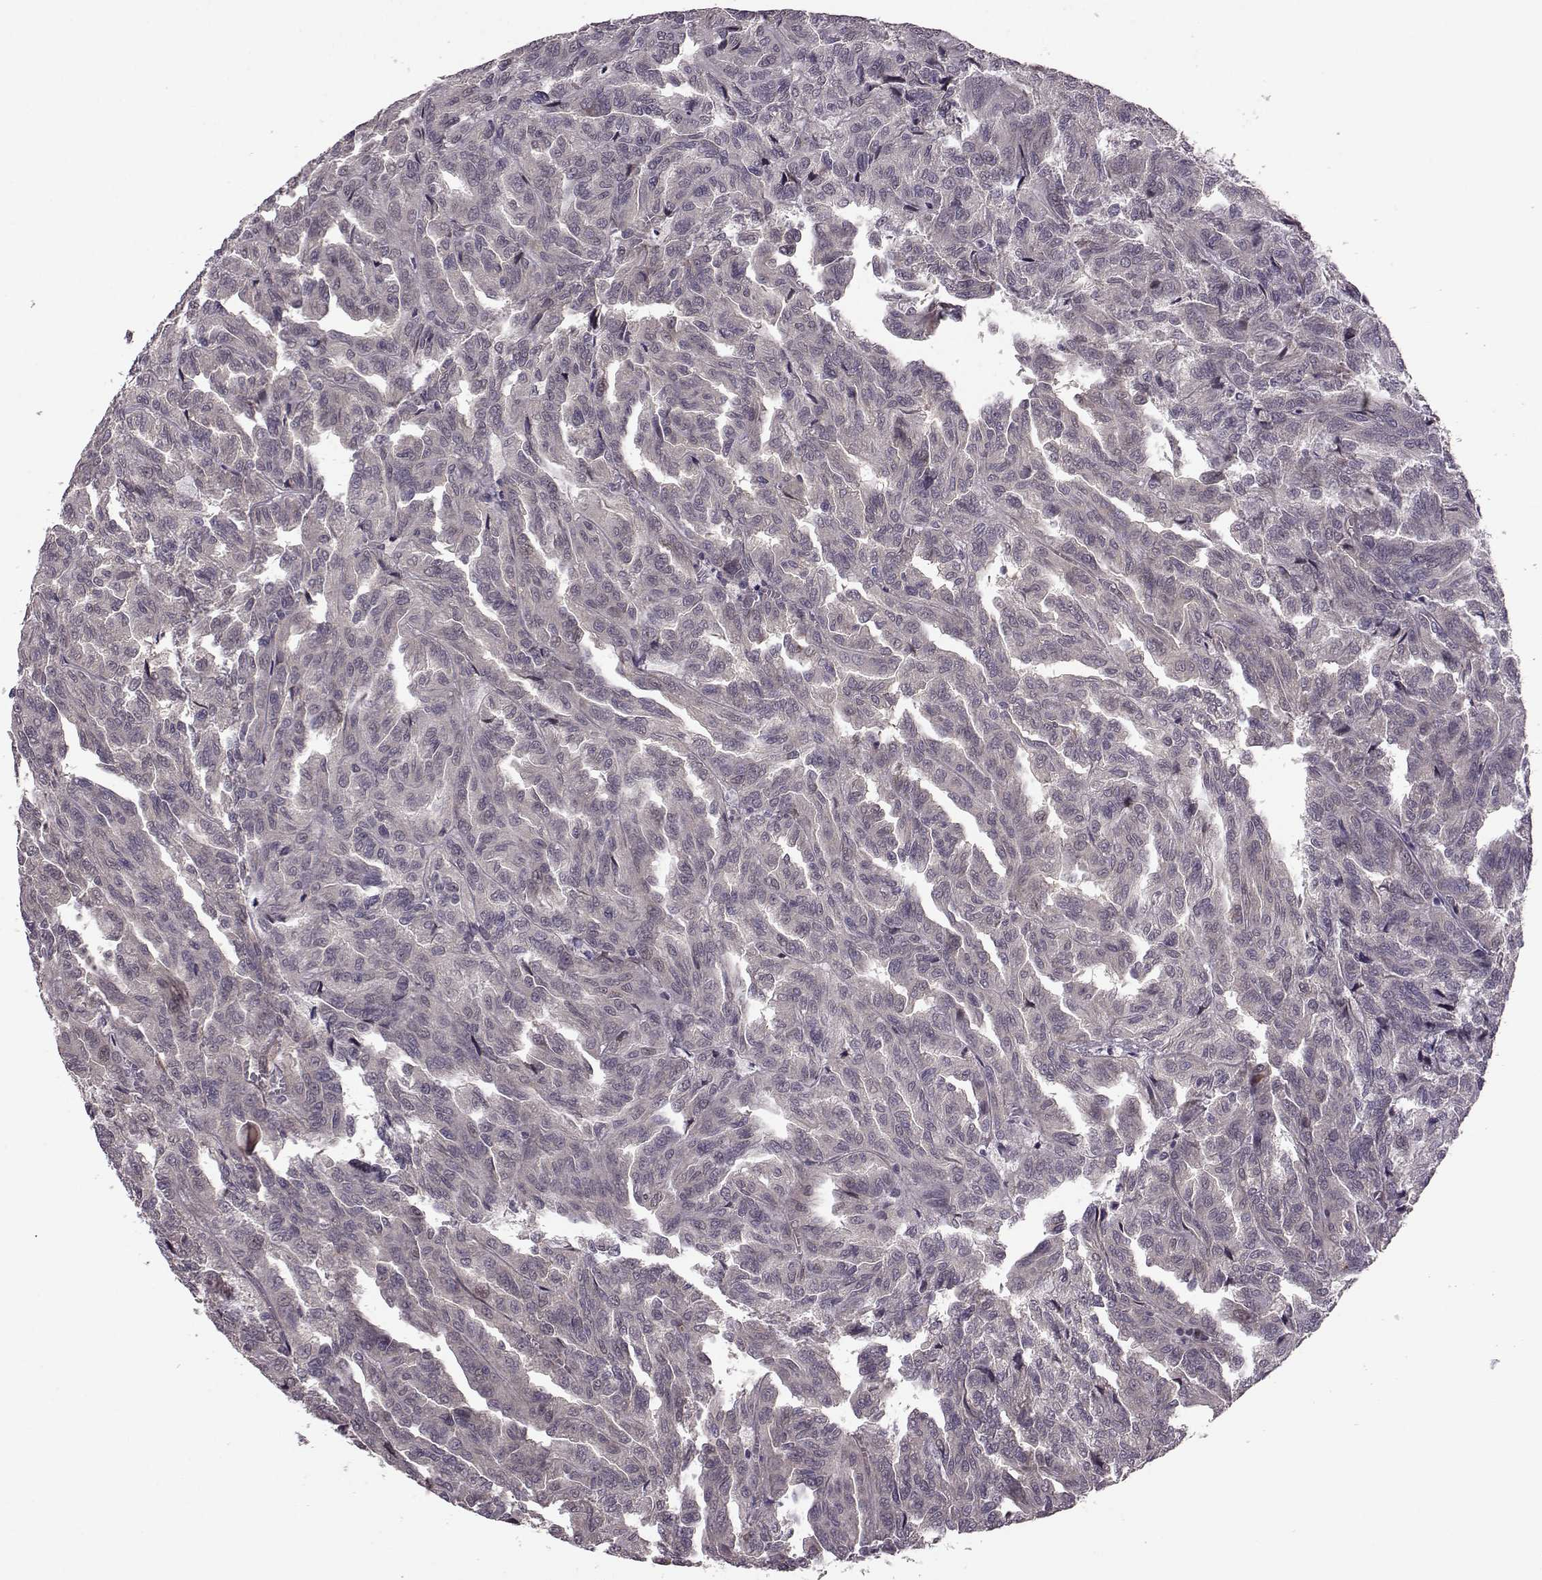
{"staining": {"intensity": "negative", "quantity": "none", "location": "none"}, "tissue": "renal cancer", "cell_type": "Tumor cells", "image_type": "cancer", "snomed": [{"axis": "morphology", "description": "Adenocarcinoma, NOS"}, {"axis": "topography", "description": "Kidney"}], "caption": "Human renal adenocarcinoma stained for a protein using immunohistochemistry exhibits no expression in tumor cells.", "gene": "SYNPO", "patient": {"sex": "male", "age": 79}}